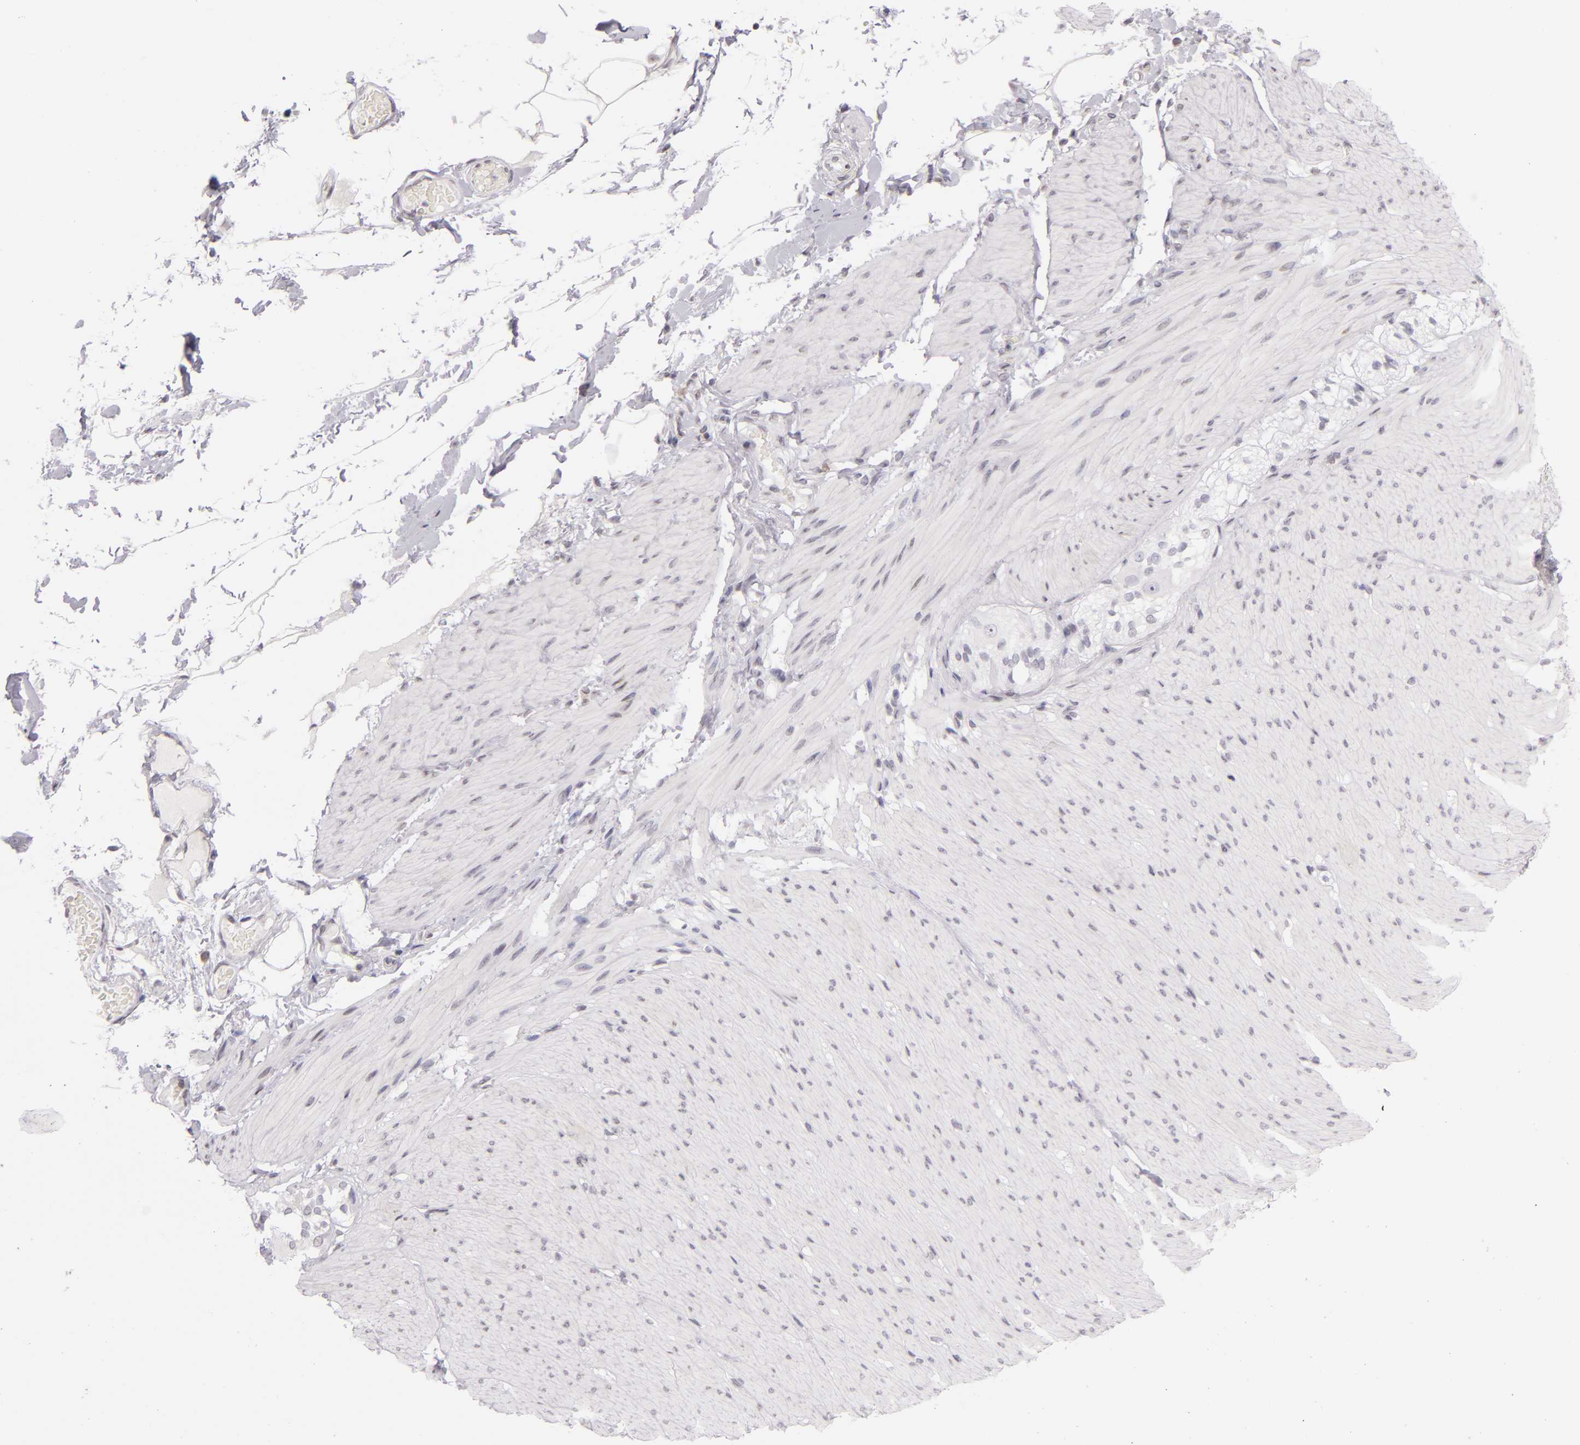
{"staining": {"intensity": "negative", "quantity": "none", "location": "none"}, "tissue": "smooth muscle", "cell_type": "Smooth muscle cells", "image_type": "normal", "snomed": [{"axis": "morphology", "description": "Normal tissue, NOS"}, {"axis": "topography", "description": "Smooth muscle"}, {"axis": "topography", "description": "Colon"}], "caption": "There is no significant staining in smooth muscle cells of smooth muscle. Brightfield microscopy of immunohistochemistry stained with DAB (brown) and hematoxylin (blue), captured at high magnification.", "gene": "CD40", "patient": {"sex": "male", "age": 67}}